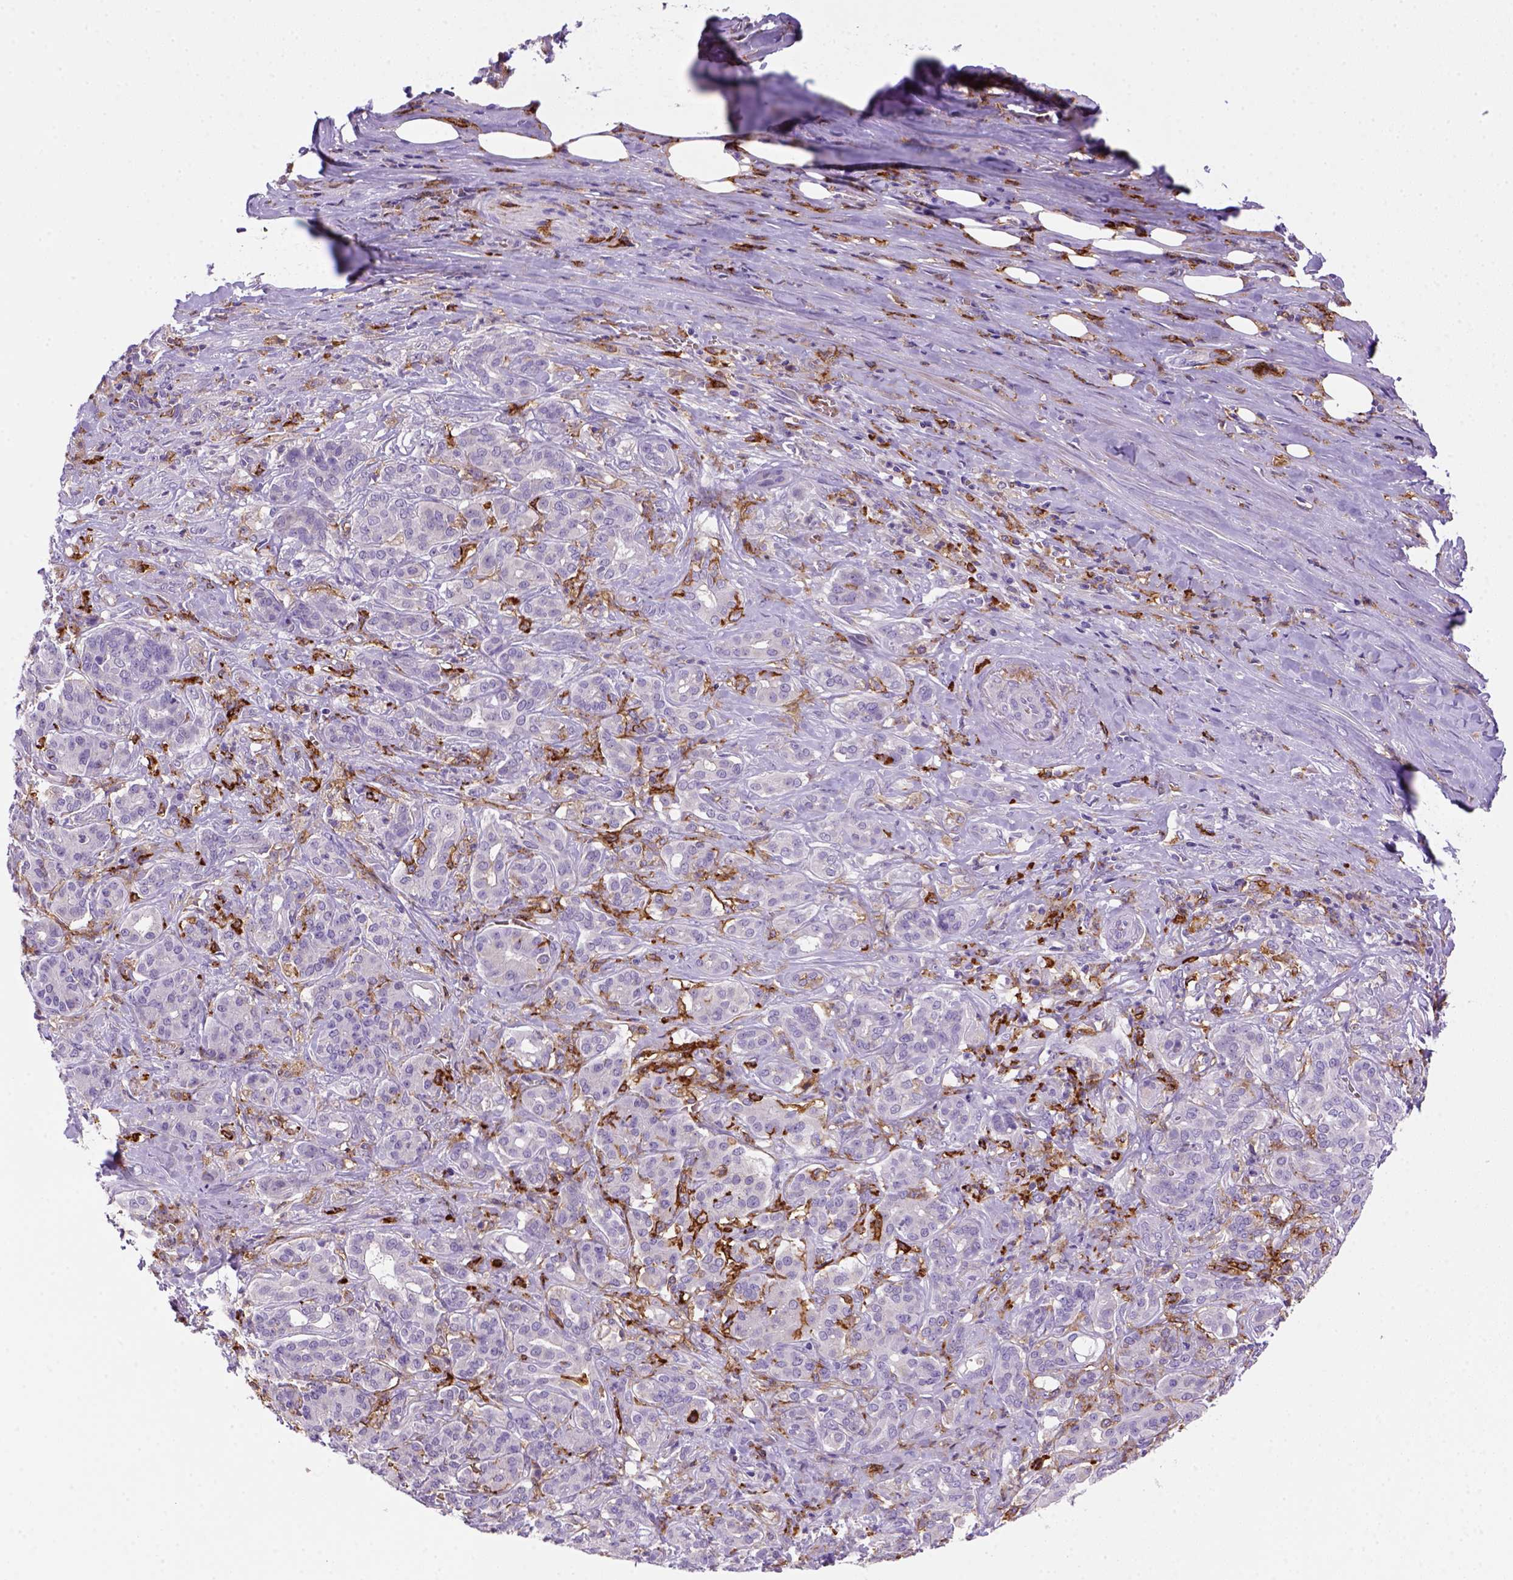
{"staining": {"intensity": "negative", "quantity": "none", "location": "none"}, "tissue": "pancreatic cancer", "cell_type": "Tumor cells", "image_type": "cancer", "snomed": [{"axis": "morphology", "description": "Normal tissue, NOS"}, {"axis": "morphology", "description": "Inflammation, NOS"}, {"axis": "morphology", "description": "Adenocarcinoma, NOS"}, {"axis": "topography", "description": "Pancreas"}], "caption": "High power microscopy image of an immunohistochemistry histopathology image of adenocarcinoma (pancreatic), revealing no significant expression in tumor cells.", "gene": "CD14", "patient": {"sex": "male", "age": 57}}